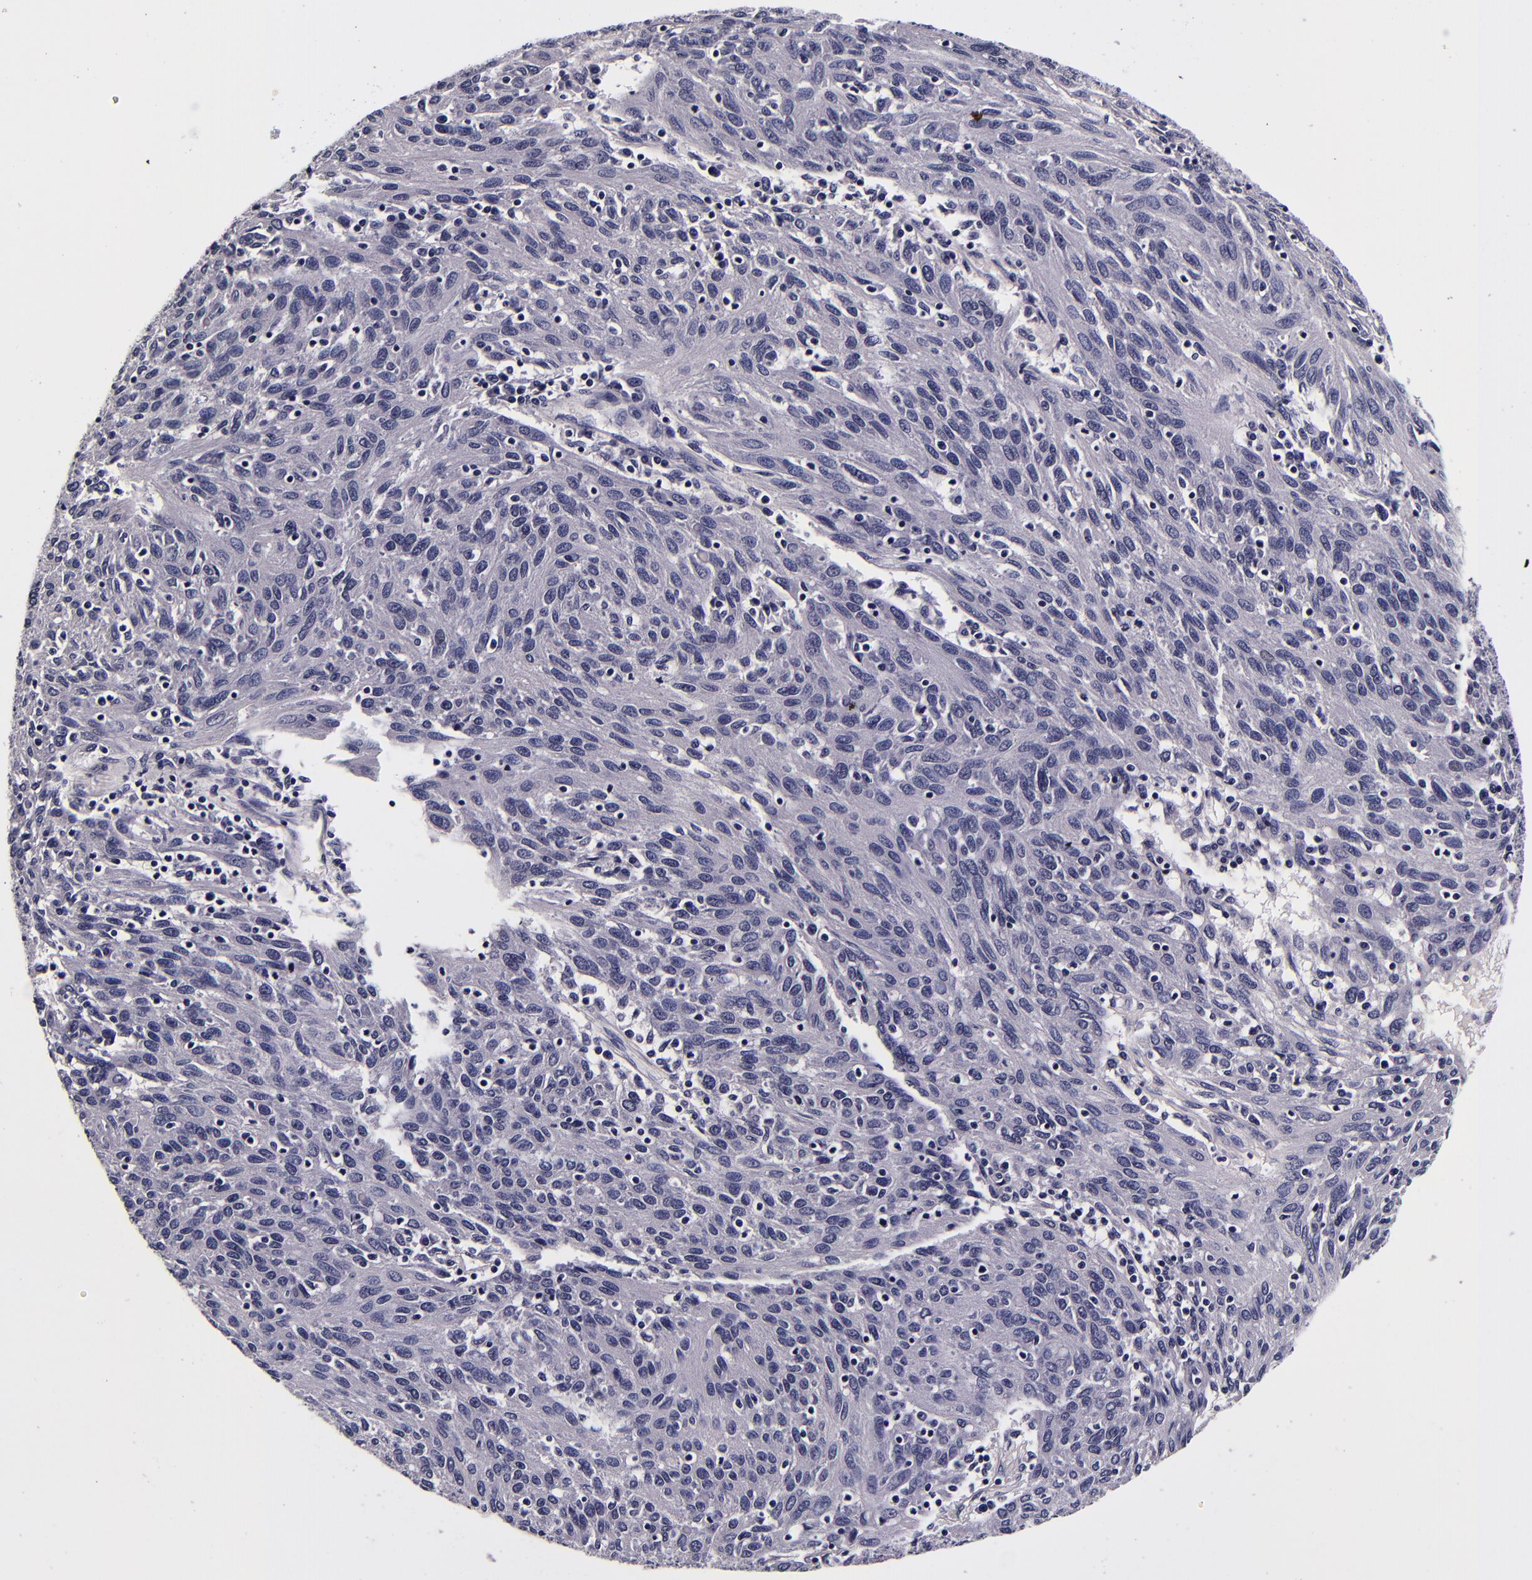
{"staining": {"intensity": "negative", "quantity": "none", "location": "none"}, "tissue": "ovarian cancer", "cell_type": "Tumor cells", "image_type": "cancer", "snomed": [{"axis": "morphology", "description": "Carcinoma, endometroid"}, {"axis": "topography", "description": "Ovary"}], "caption": "This is an immunohistochemistry (IHC) histopathology image of human ovarian cancer (endometroid carcinoma). There is no staining in tumor cells.", "gene": "FBN1", "patient": {"sex": "female", "age": 50}}